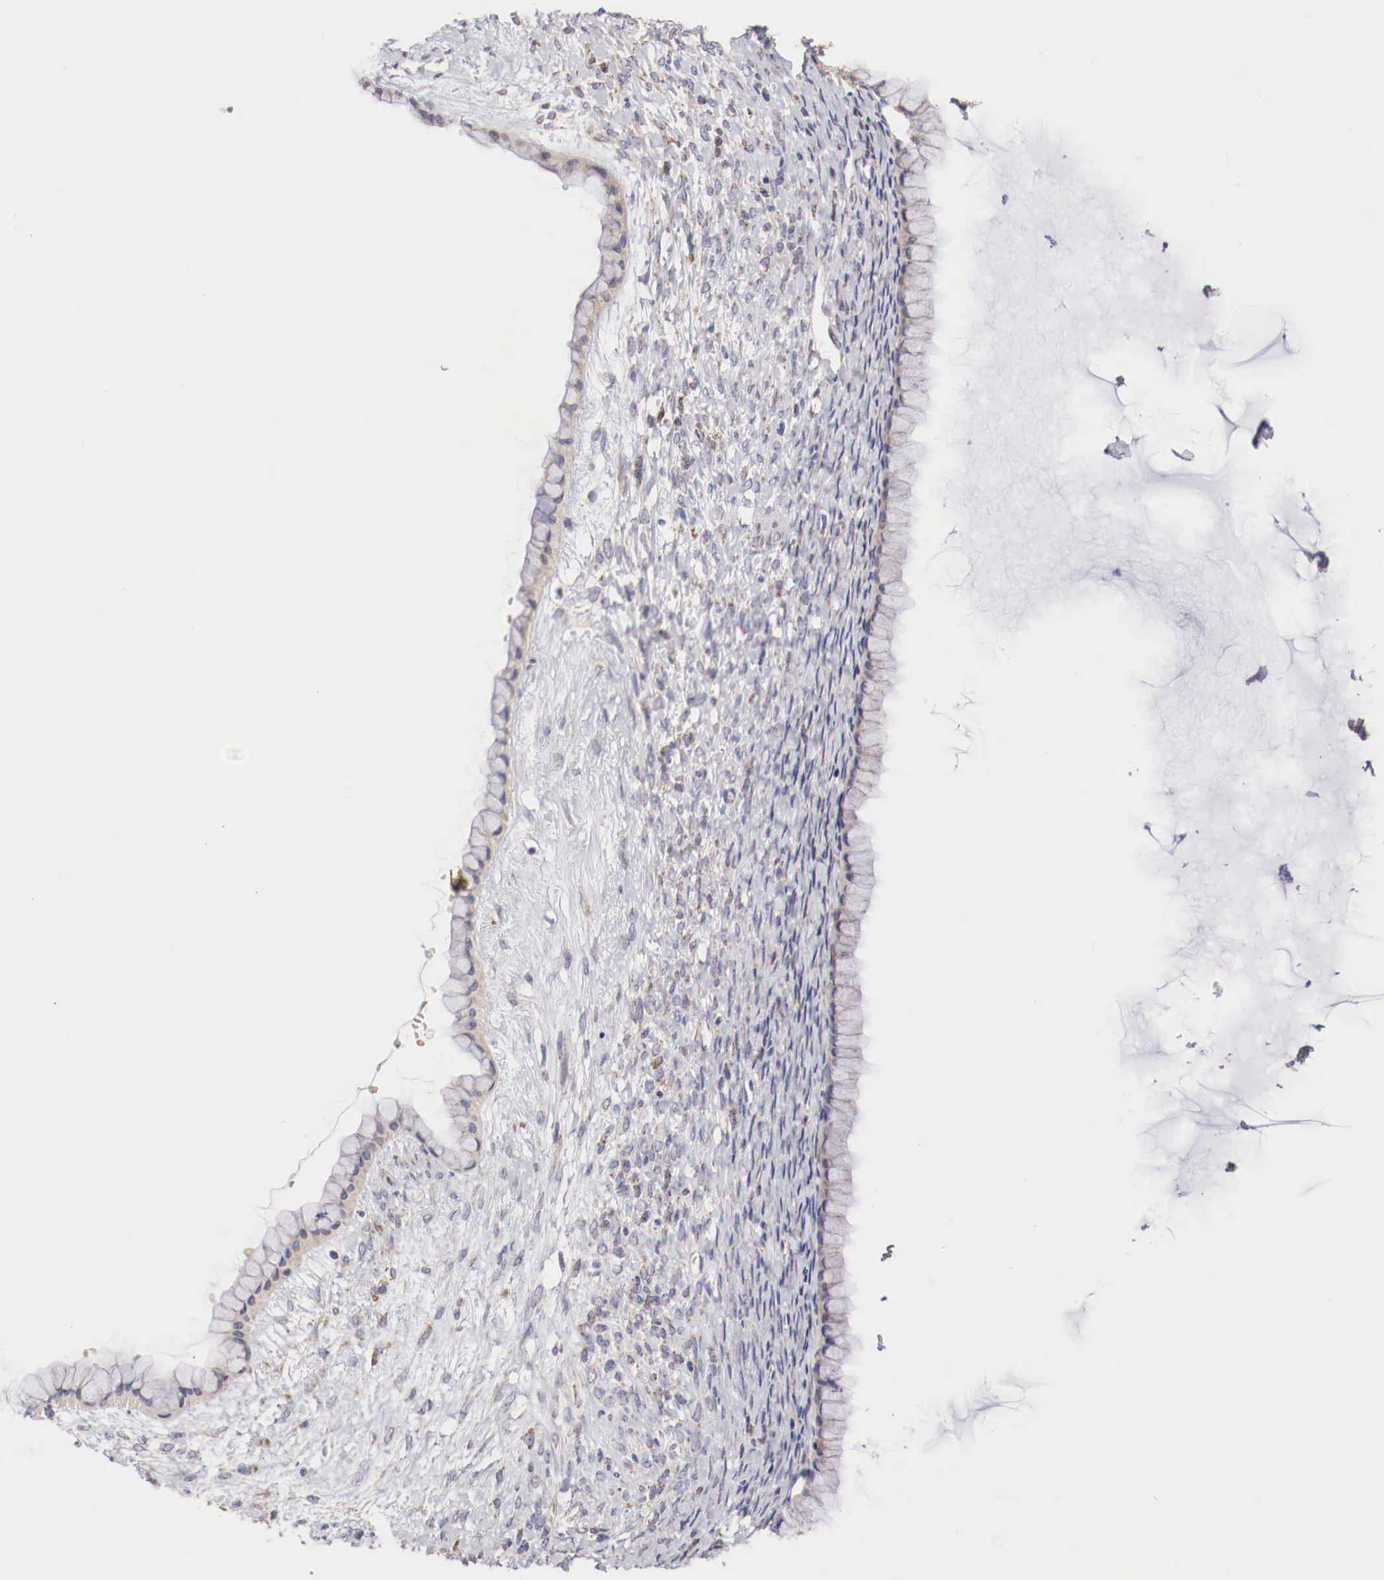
{"staining": {"intensity": "moderate", "quantity": ">75%", "location": "cytoplasmic/membranous"}, "tissue": "ovarian cancer", "cell_type": "Tumor cells", "image_type": "cancer", "snomed": [{"axis": "morphology", "description": "Cystadenocarcinoma, mucinous, NOS"}, {"axis": "topography", "description": "Ovary"}], "caption": "Brown immunohistochemical staining in human ovarian cancer (mucinous cystadenocarcinoma) demonstrates moderate cytoplasmic/membranous staining in approximately >75% of tumor cells.", "gene": "XPNPEP3", "patient": {"sex": "female", "age": 25}}